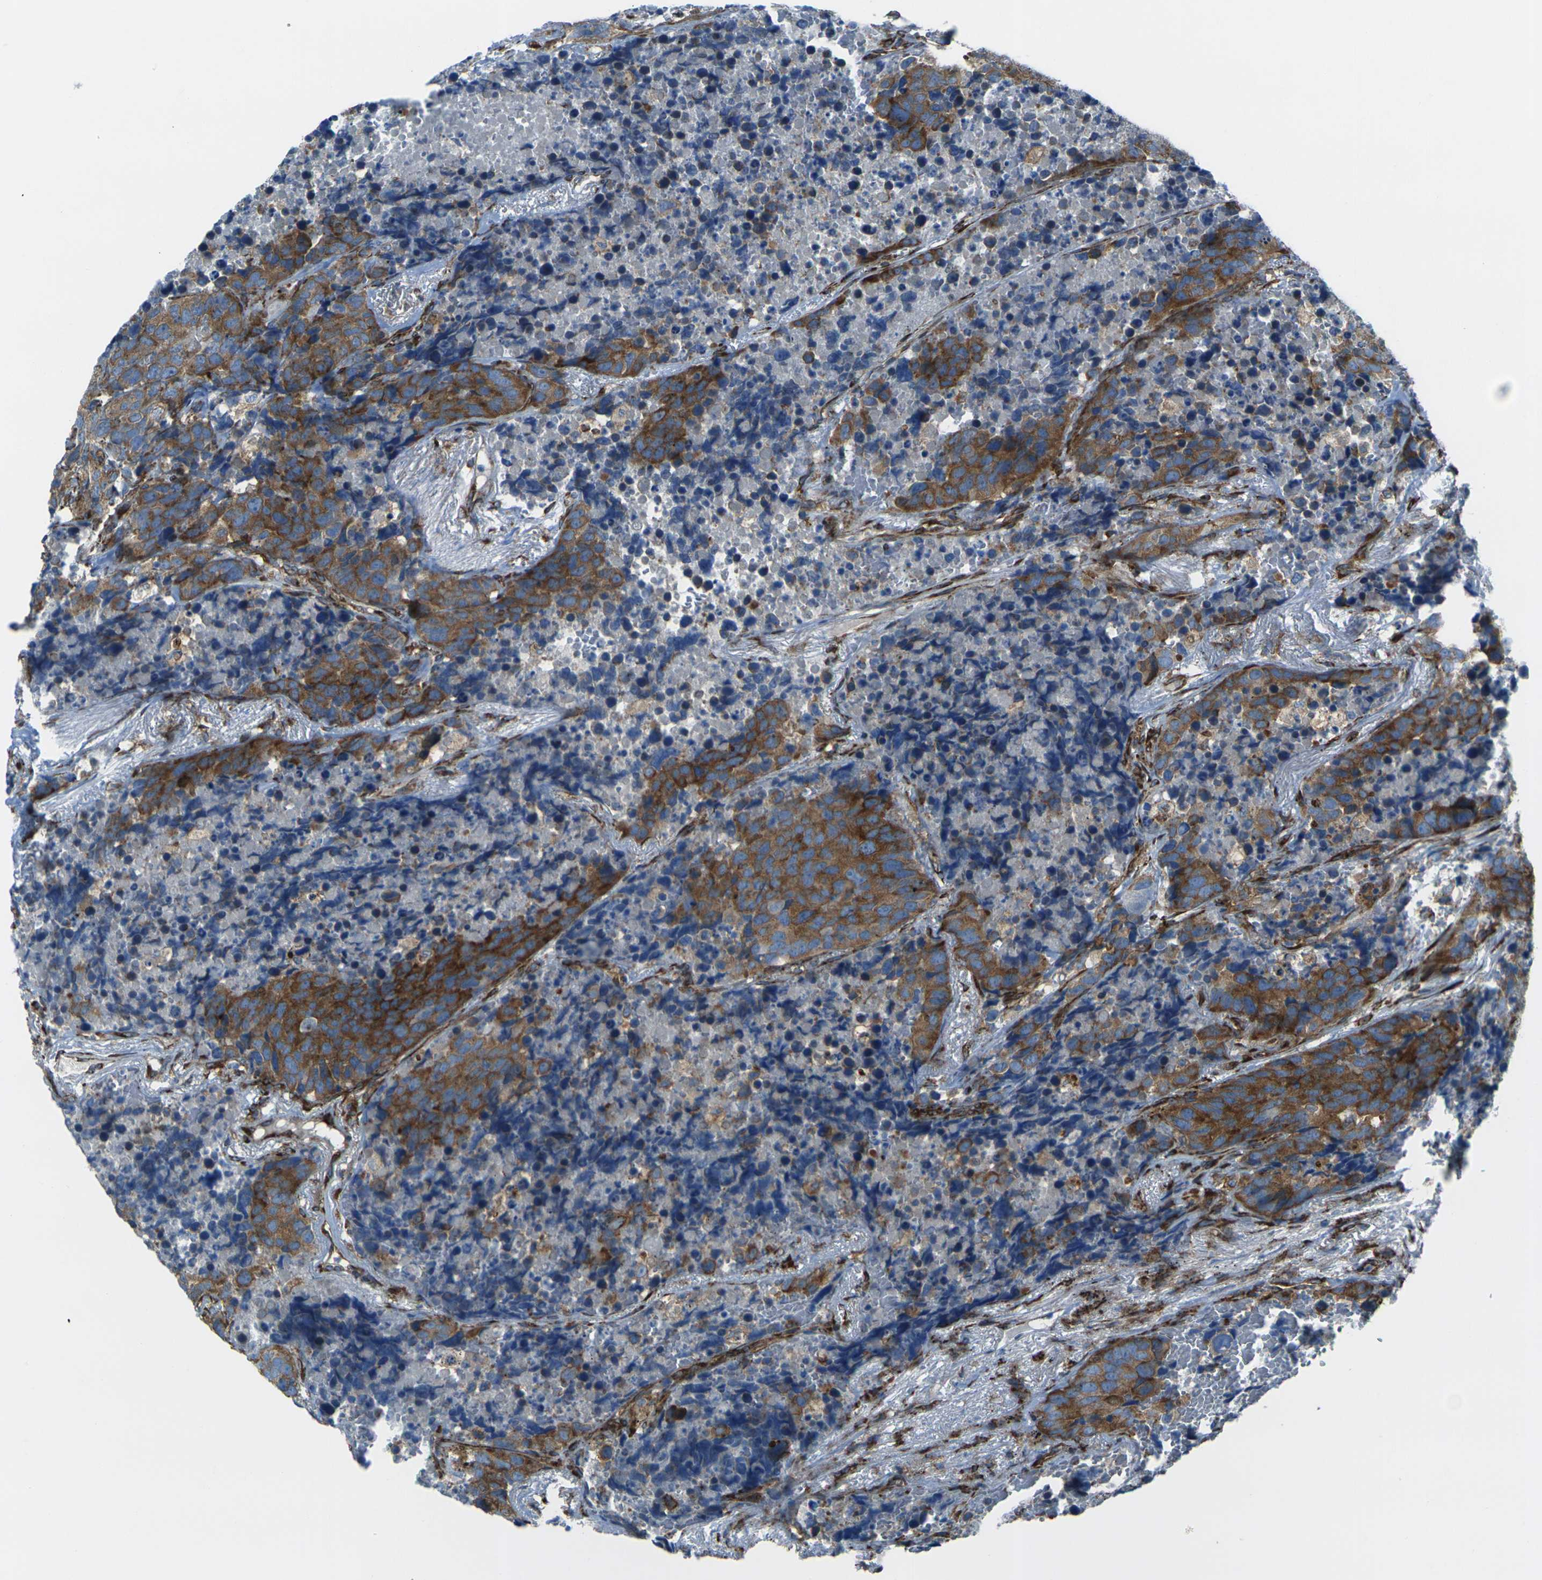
{"staining": {"intensity": "strong", "quantity": ">75%", "location": "cytoplasmic/membranous"}, "tissue": "carcinoid", "cell_type": "Tumor cells", "image_type": "cancer", "snomed": [{"axis": "morphology", "description": "Carcinoid, malignant, NOS"}, {"axis": "topography", "description": "Lung"}], "caption": "About >75% of tumor cells in carcinoid show strong cytoplasmic/membranous protein staining as visualized by brown immunohistochemical staining.", "gene": "CELSR2", "patient": {"sex": "male", "age": 60}}